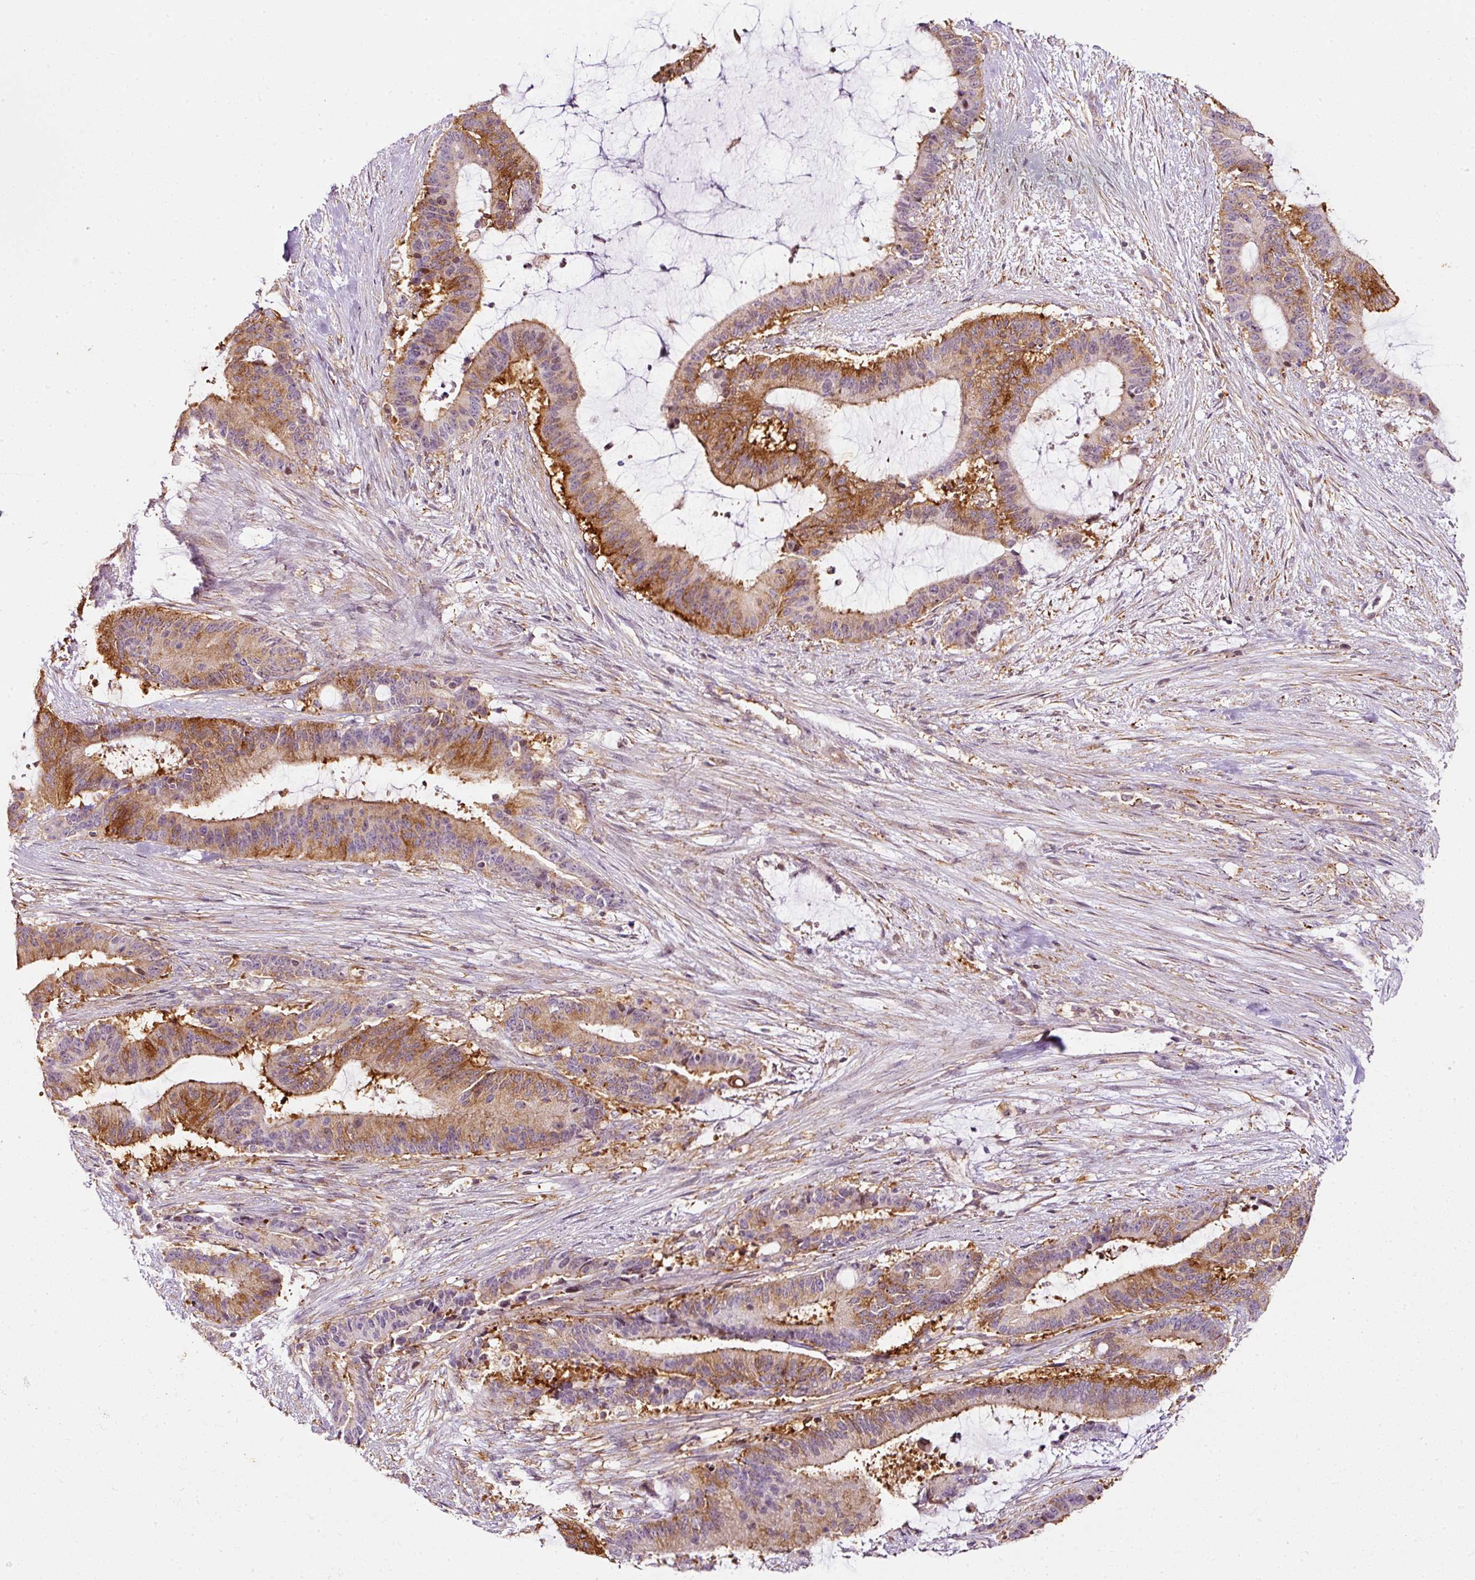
{"staining": {"intensity": "moderate", "quantity": ">75%", "location": "cytoplasmic/membranous"}, "tissue": "liver cancer", "cell_type": "Tumor cells", "image_type": "cancer", "snomed": [{"axis": "morphology", "description": "Normal tissue, NOS"}, {"axis": "morphology", "description": "Cholangiocarcinoma"}, {"axis": "topography", "description": "Liver"}, {"axis": "topography", "description": "Peripheral nerve tissue"}], "caption": "IHC photomicrograph of neoplastic tissue: cholangiocarcinoma (liver) stained using immunohistochemistry demonstrates medium levels of moderate protein expression localized specifically in the cytoplasmic/membranous of tumor cells, appearing as a cytoplasmic/membranous brown color.", "gene": "SCNM1", "patient": {"sex": "female", "age": 73}}